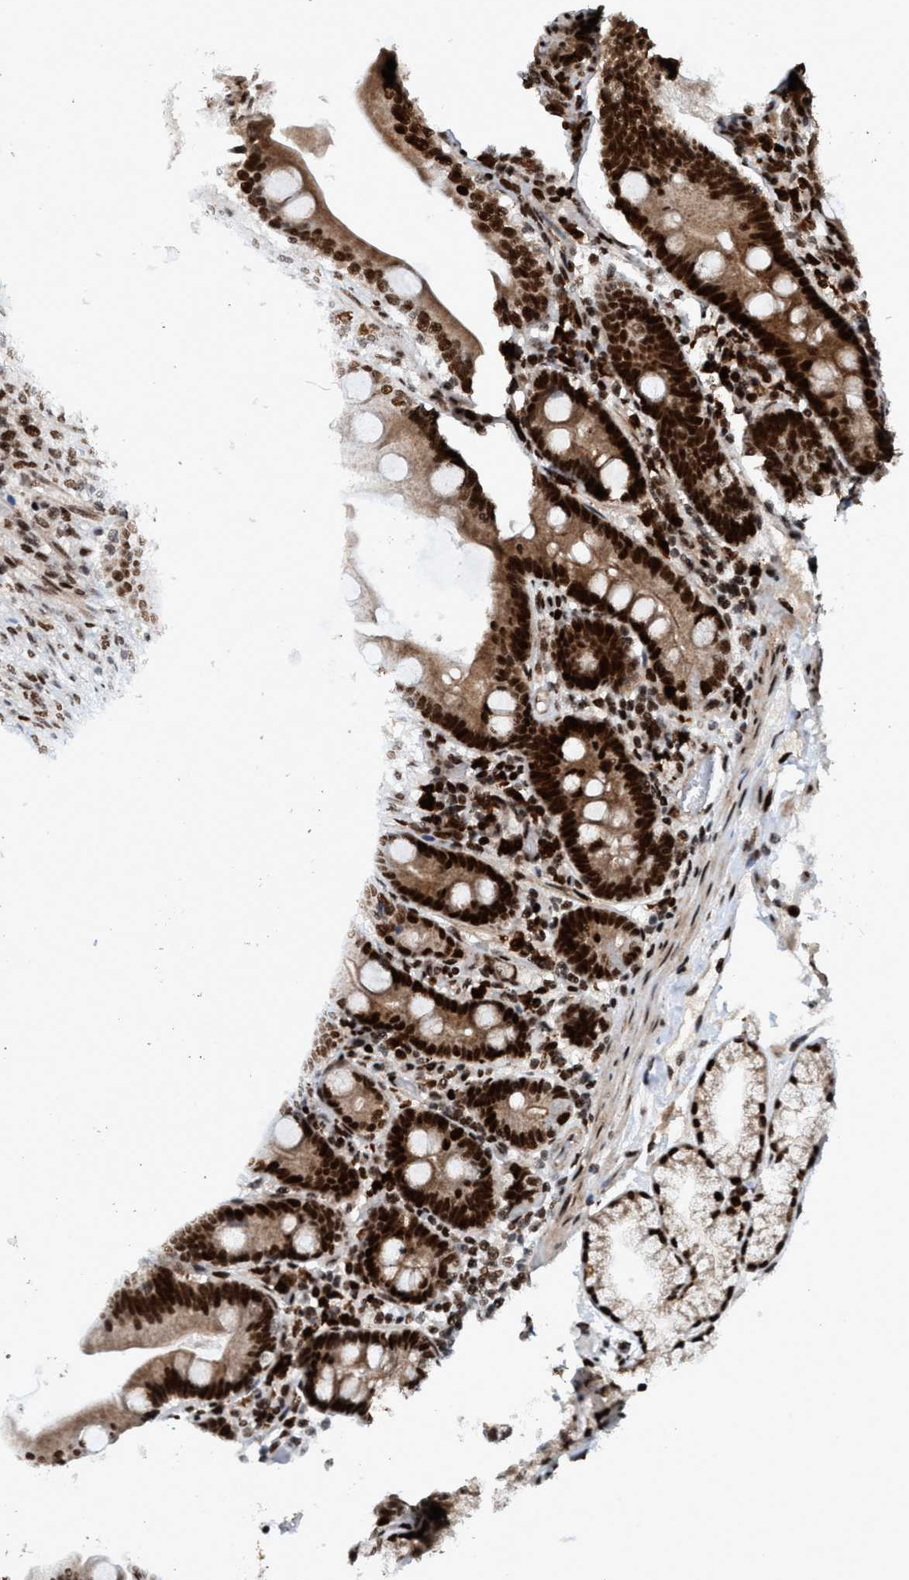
{"staining": {"intensity": "strong", "quantity": ">75%", "location": "cytoplasmic/membranous,nuclear"}, "tissue": "duodenum", "cell_type": "Glandular cells", "image_type": "normal", "snomed": [{"axis": "morphology", "description": "Normal tissue, NOS"}, {"axis": "topography", "description": "Duodenum"}], "caption": "A brown stain labels strong cytoplasmic/membranous,nuclear positivity of a protein in glandular cells of normal human duodenum. The staining was performed using DAB (3,3'-diaminobenzidine), with brown indicating positive protein expression. Nuclei are stained blue with hematoxylin.", "gene": "TOPBP1", "patient": {"sex": "male", "age": 54}}